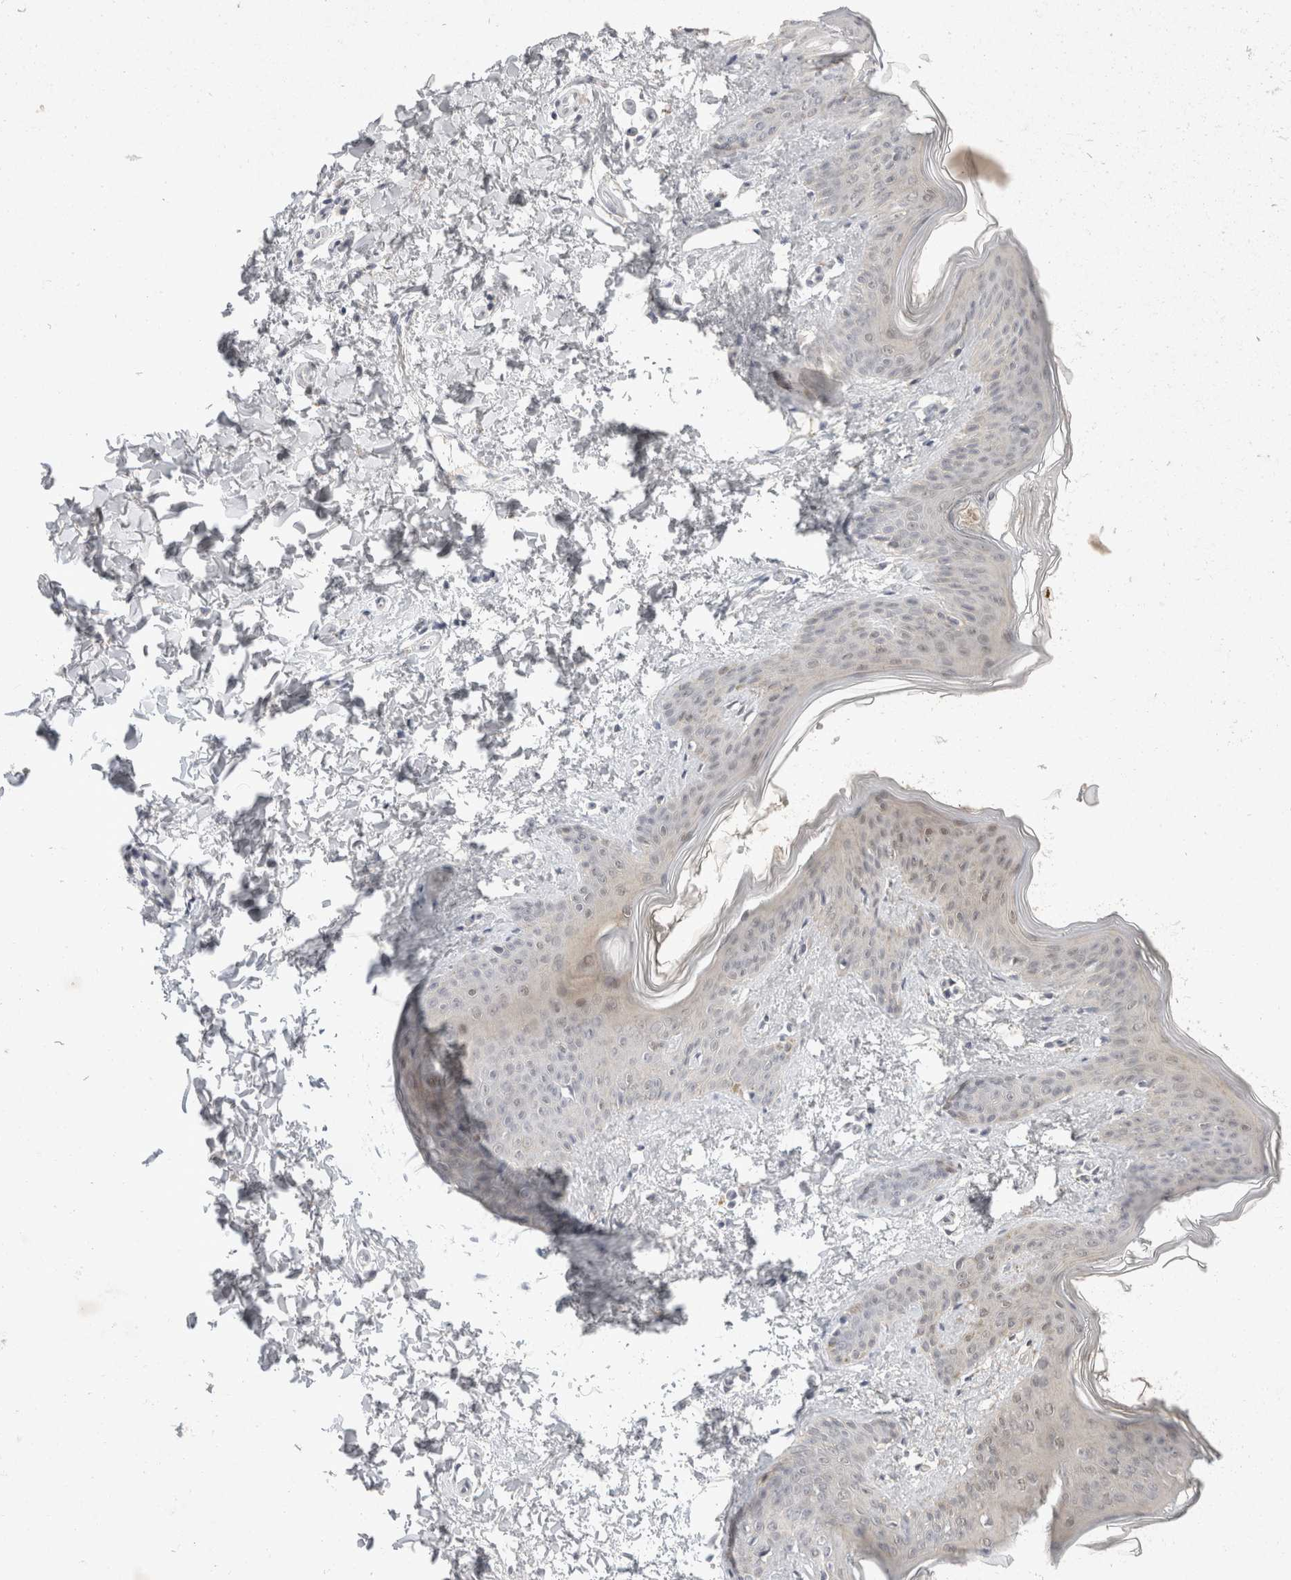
{"staining": {"intensity": "negative", "quantity": "none", "location": "none"}, "tissue": "skin", "cell_type": "Fibroblasts", "image_type": "normal", "snomed": [{"axis": "morphology", "description": "Normal tissue, NOS"}, {"axis": "topography", "description": "Skin"}], "caption": "Histopathology image shows no protein staining in fibroblasts of normal skin. (DAB IHC with hematoxylin counter stain).", "gene": "TOM1L2", "patient": {"sex": "female", "age": 17}}